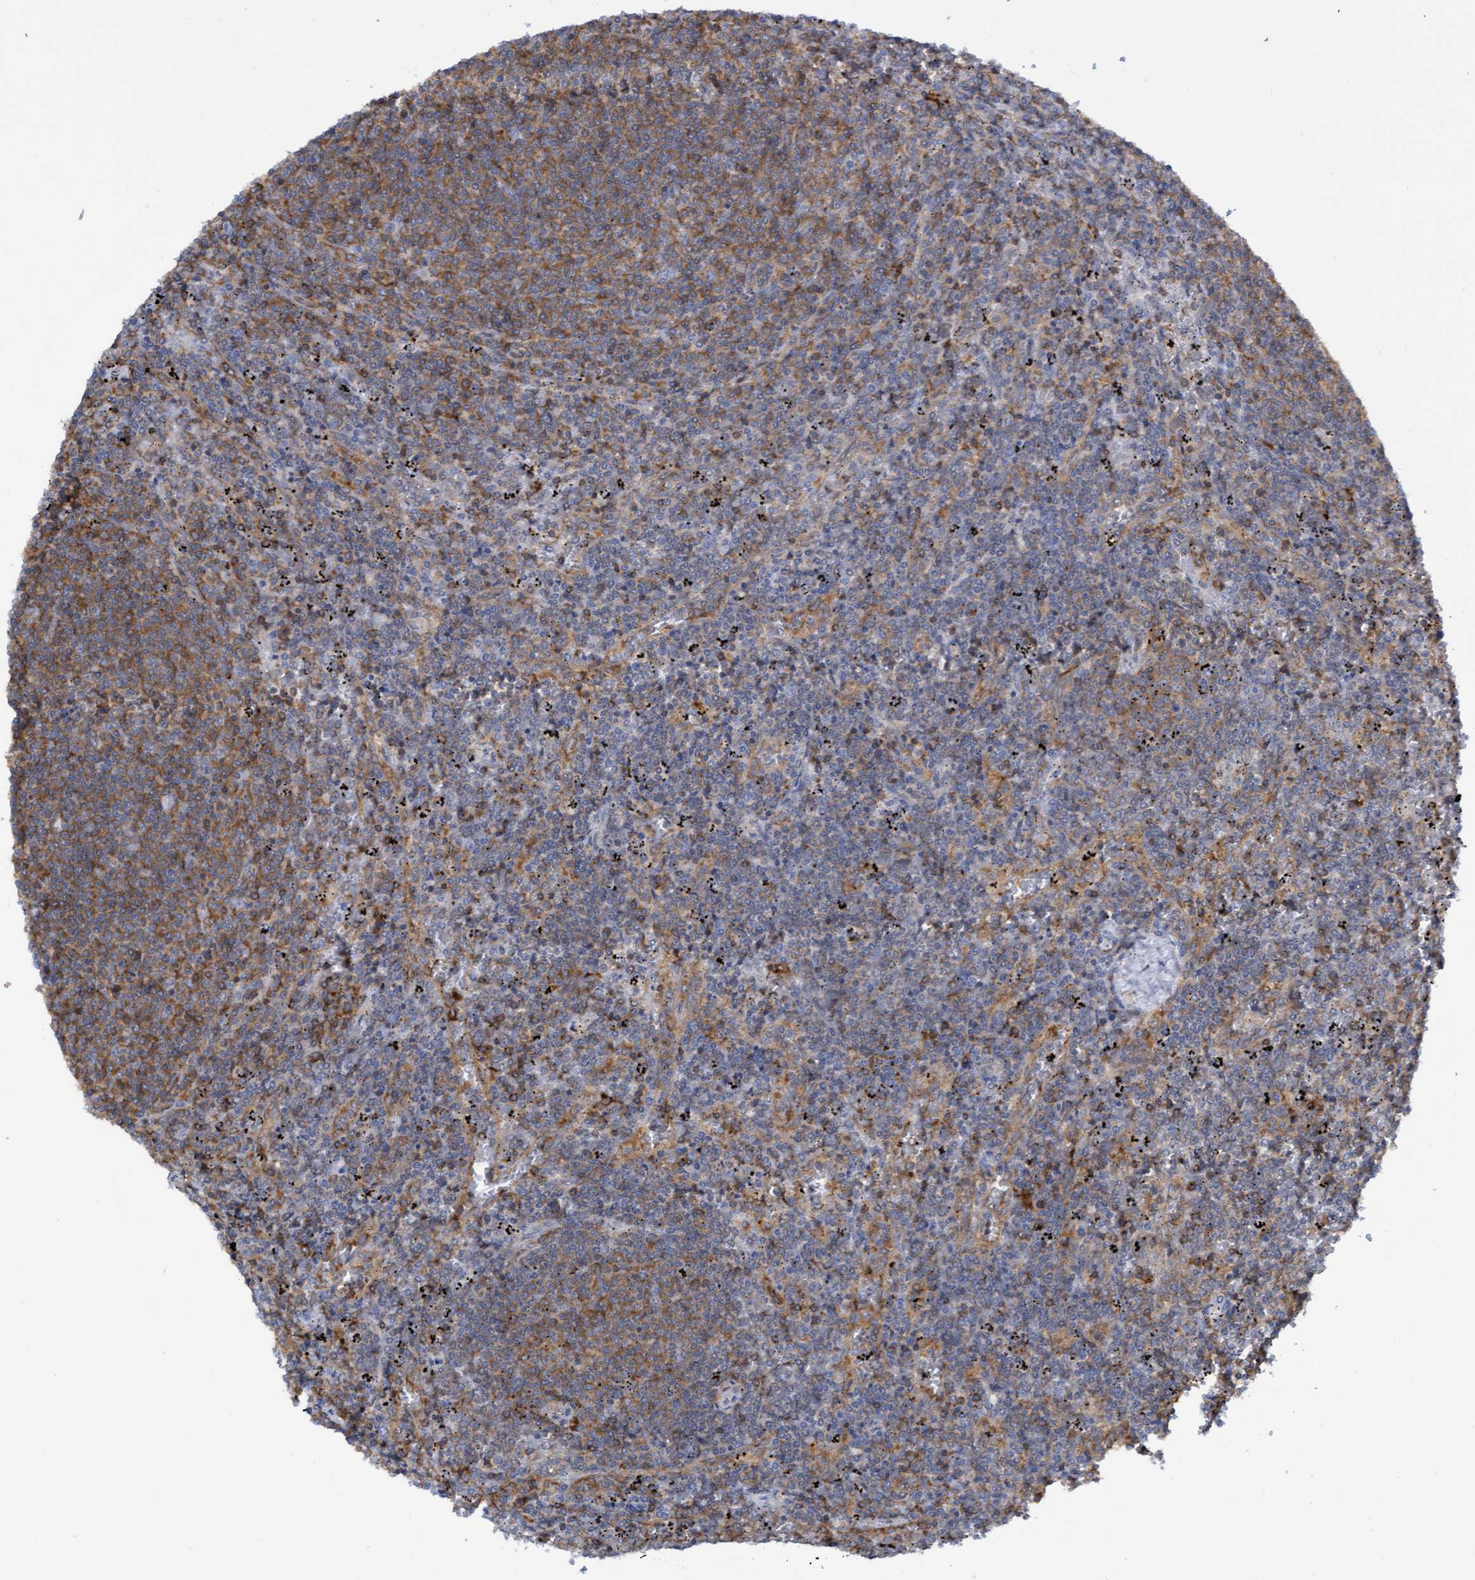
{"staining": {"intensity": "moderate", "quantity": ">75%", "location": "cytoplasmic/membranous"}, "tissue": "lymphoma", "cell_type": "Tumor cells", "image_type": "cancer", "snomed": [{"axis": "morphology", "description": "Malignant lymphoma, non-Hodgkin's type, Low grade"}, {"axis": "topography", "description": "Spleen"}], "caption": "DAB (3,3'-diaminobenzidine) immunohistochemical staining of lymphoma shows moderate cytoplasmic/membranous protein positivity in about >75% of tumor cells. The staining is performed using DAB brown chromogen to label protein expression. The nuclei are counter-stained blue using hematoxylin.", "gene": "FNBP1", "patient": {"sex": "female", "age": 50}}